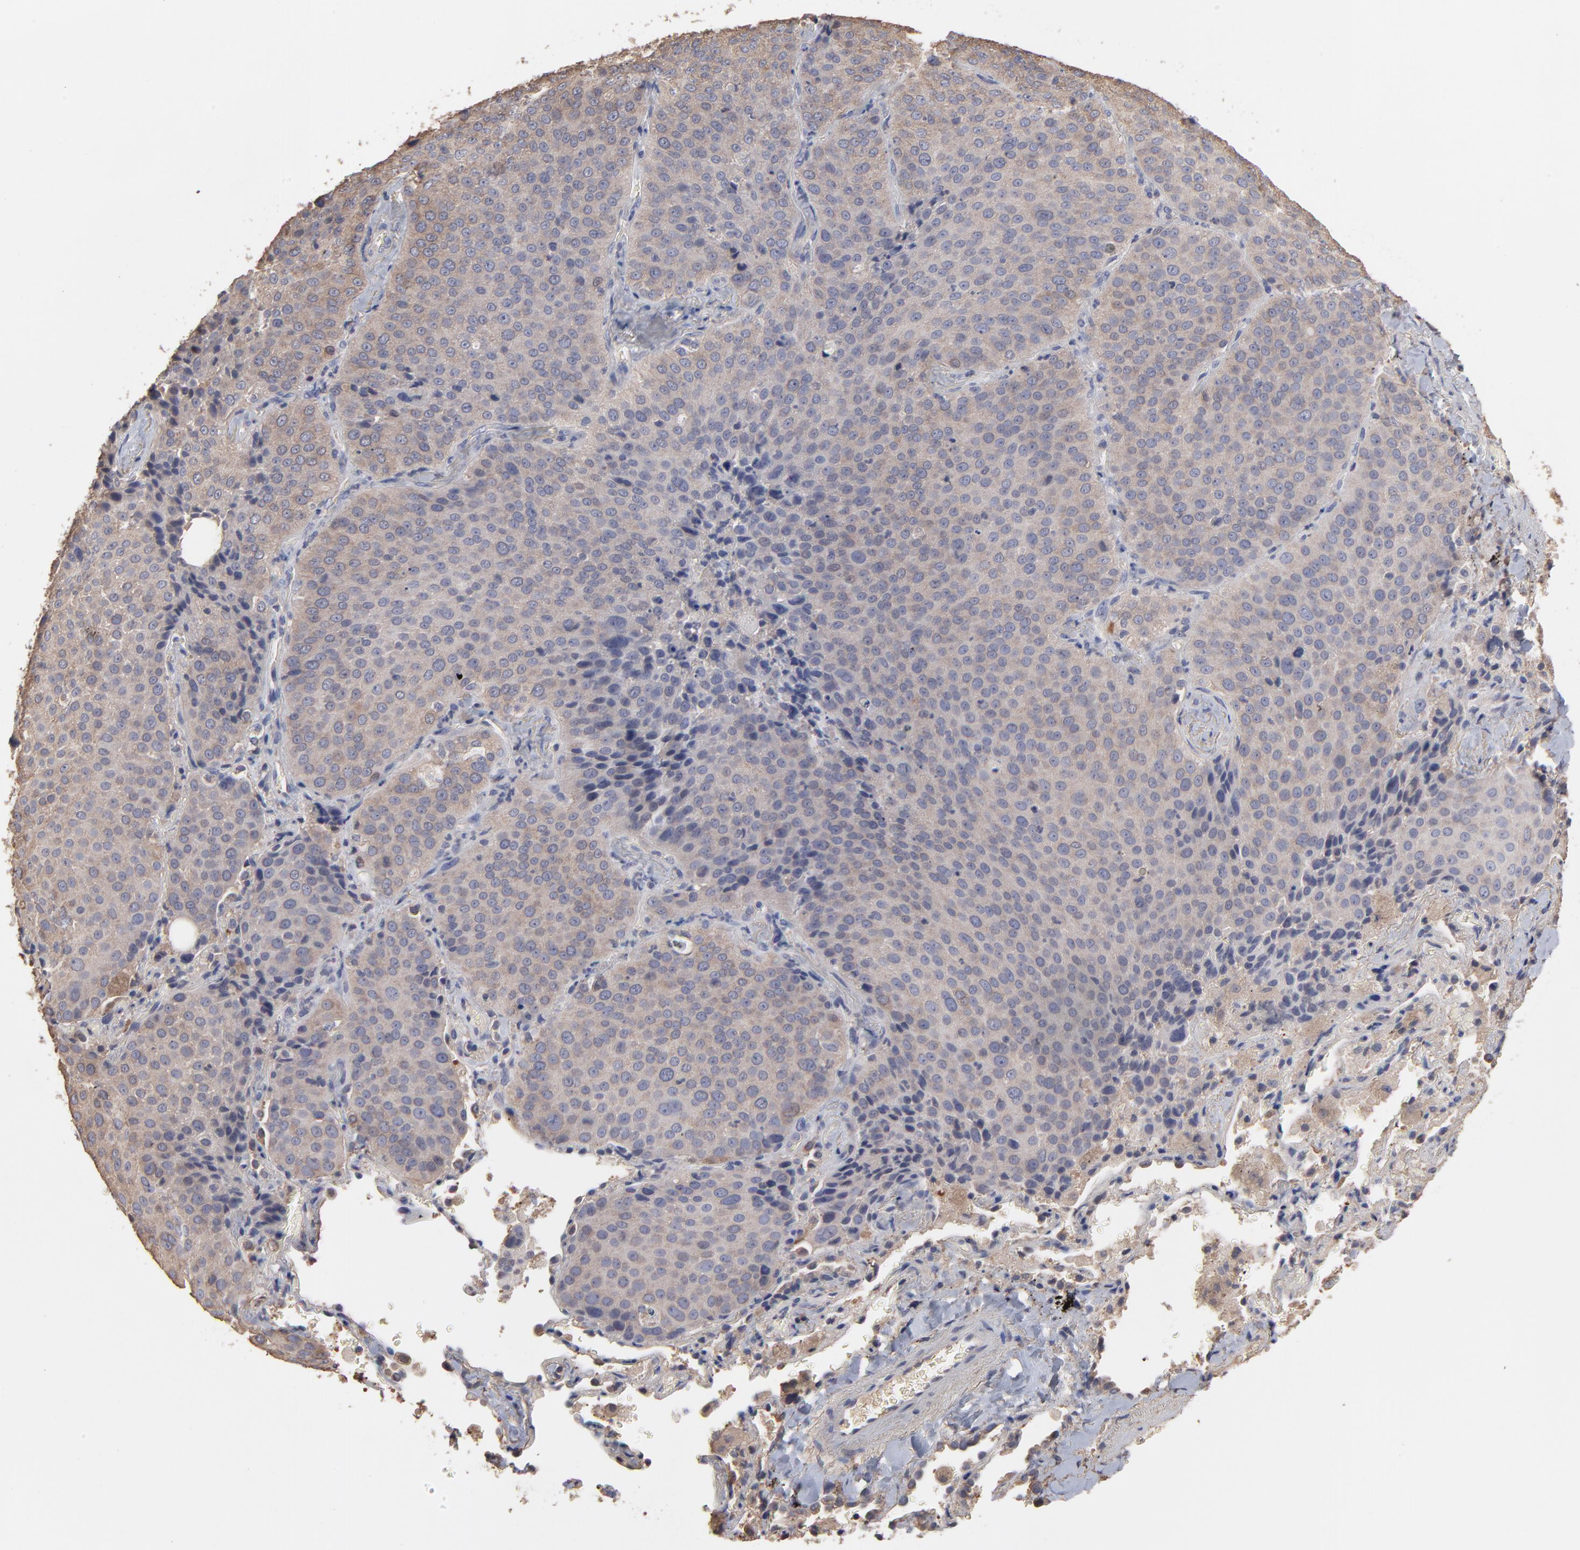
{"staining": {"intensity": "weak", "quantity": ">75%", "location": "cytoplasmic/membranous"}, "tissue": "lung cancer", "cell_type": "Tumor cells", "image_type": "cancer", "snomed": [{"axis": "morphology", "description": "Squamous cell carcinoma, NOS"}, {"axis": "topography", "description": "Lung"}], "caption": "Lung cancer stained for a protein displays weak cytoplasmic/membranous positivity in tumor cells.", "gene": "TANGO2", "patient": {"sex": "male", "age": 54}}